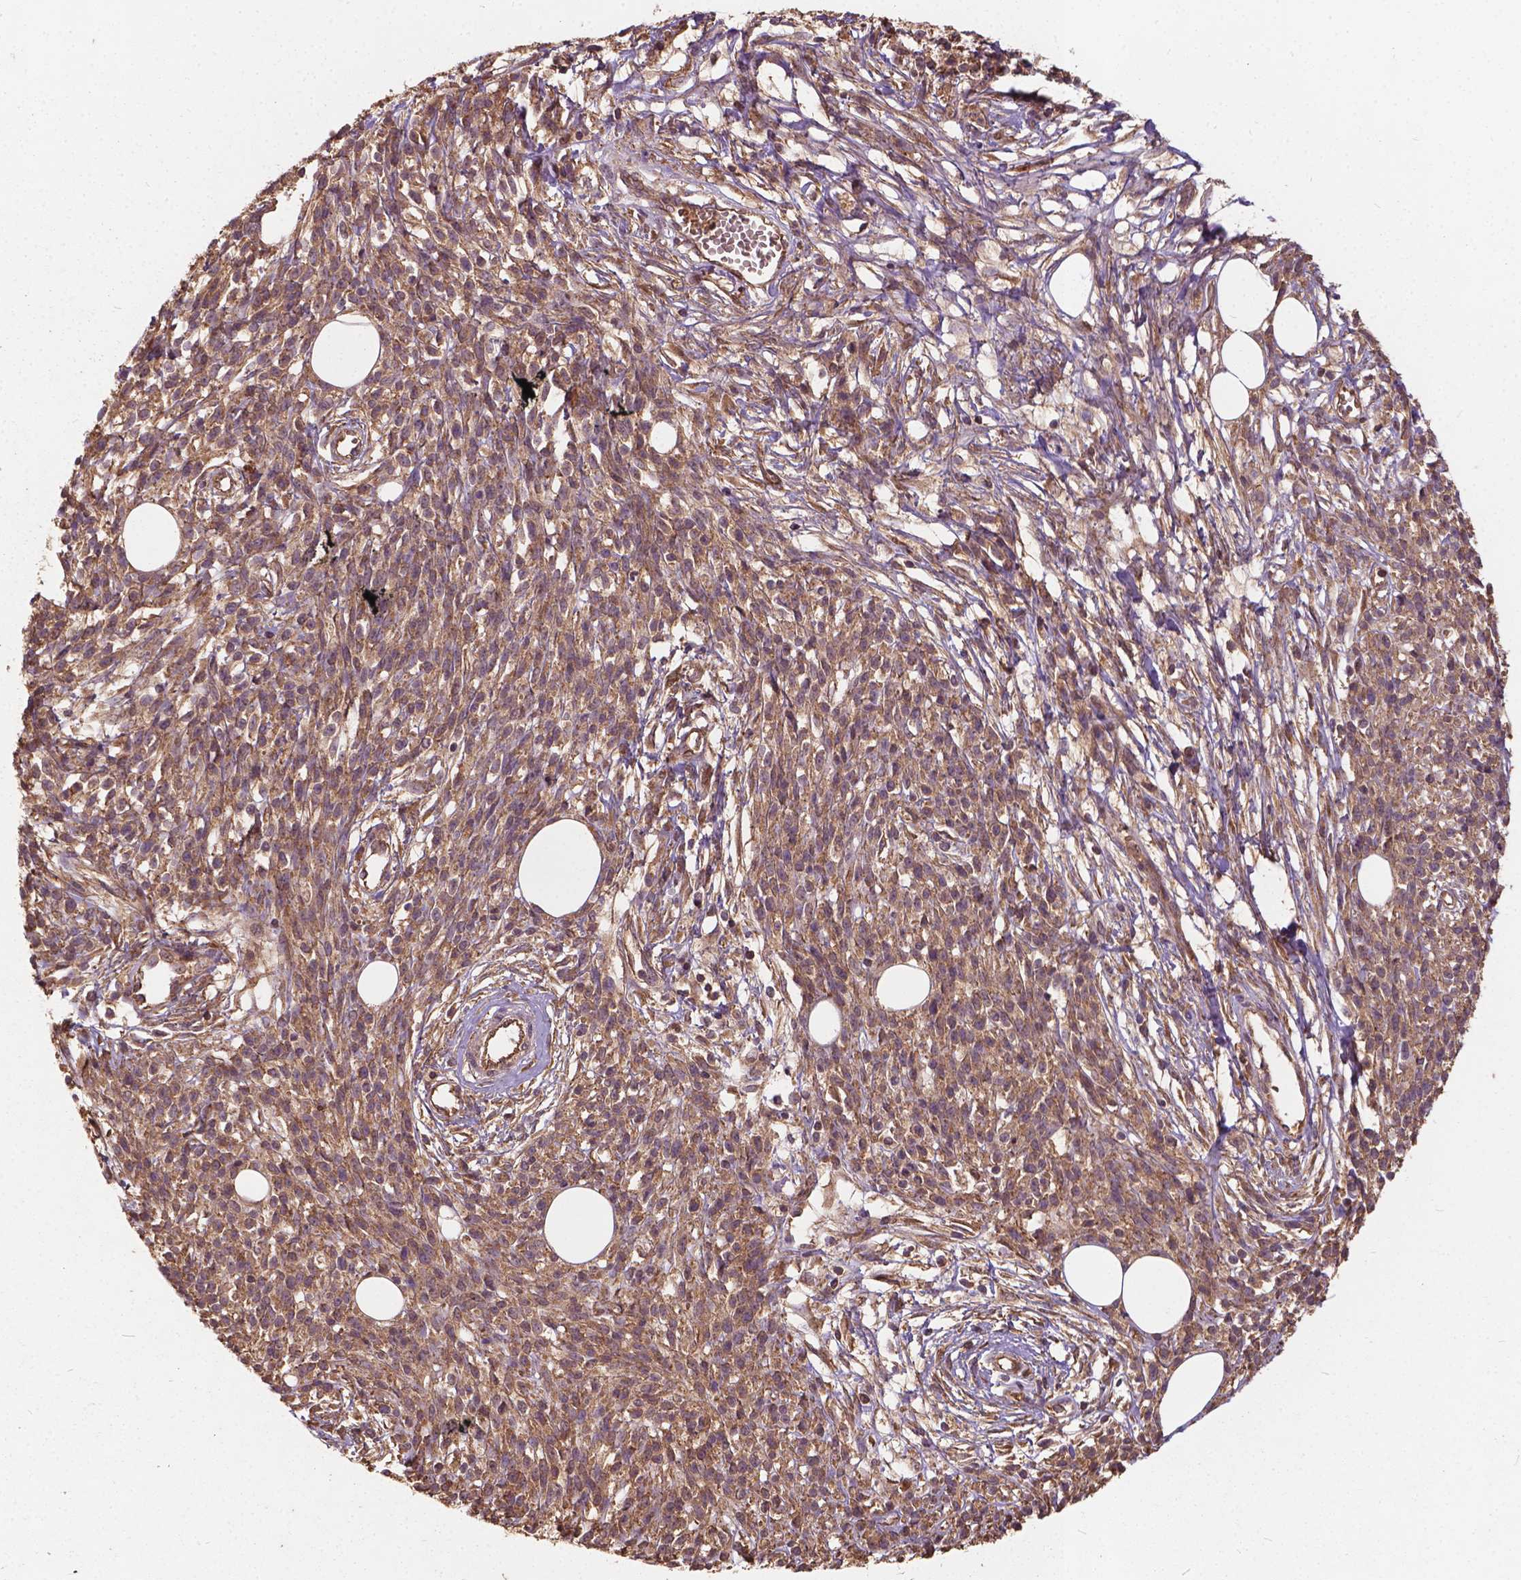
{"staining": {"intensity": "weak", "quantity": ">75%", "location": "cytoplasmic/membranous"}, "tissue": "melanoma", "cell_type": "Tumor cells", "image_type": "cancer", "snomed": [{"axis": "morphology", "description": "Malignant melanoma, NOS"}, {"axis": "topography", "description": "Skin"}, {"axis": "topography", "description": "Skin of trunk"}], "caption": "Approximately >75% of tumor cells in human malignant melanoma show weak cytoplasmic/membranous protein staining as visualized by brown immunohistochemical staining.", "gene": "UBXN2A", "patient": {"sex": "male", "age": 74}}